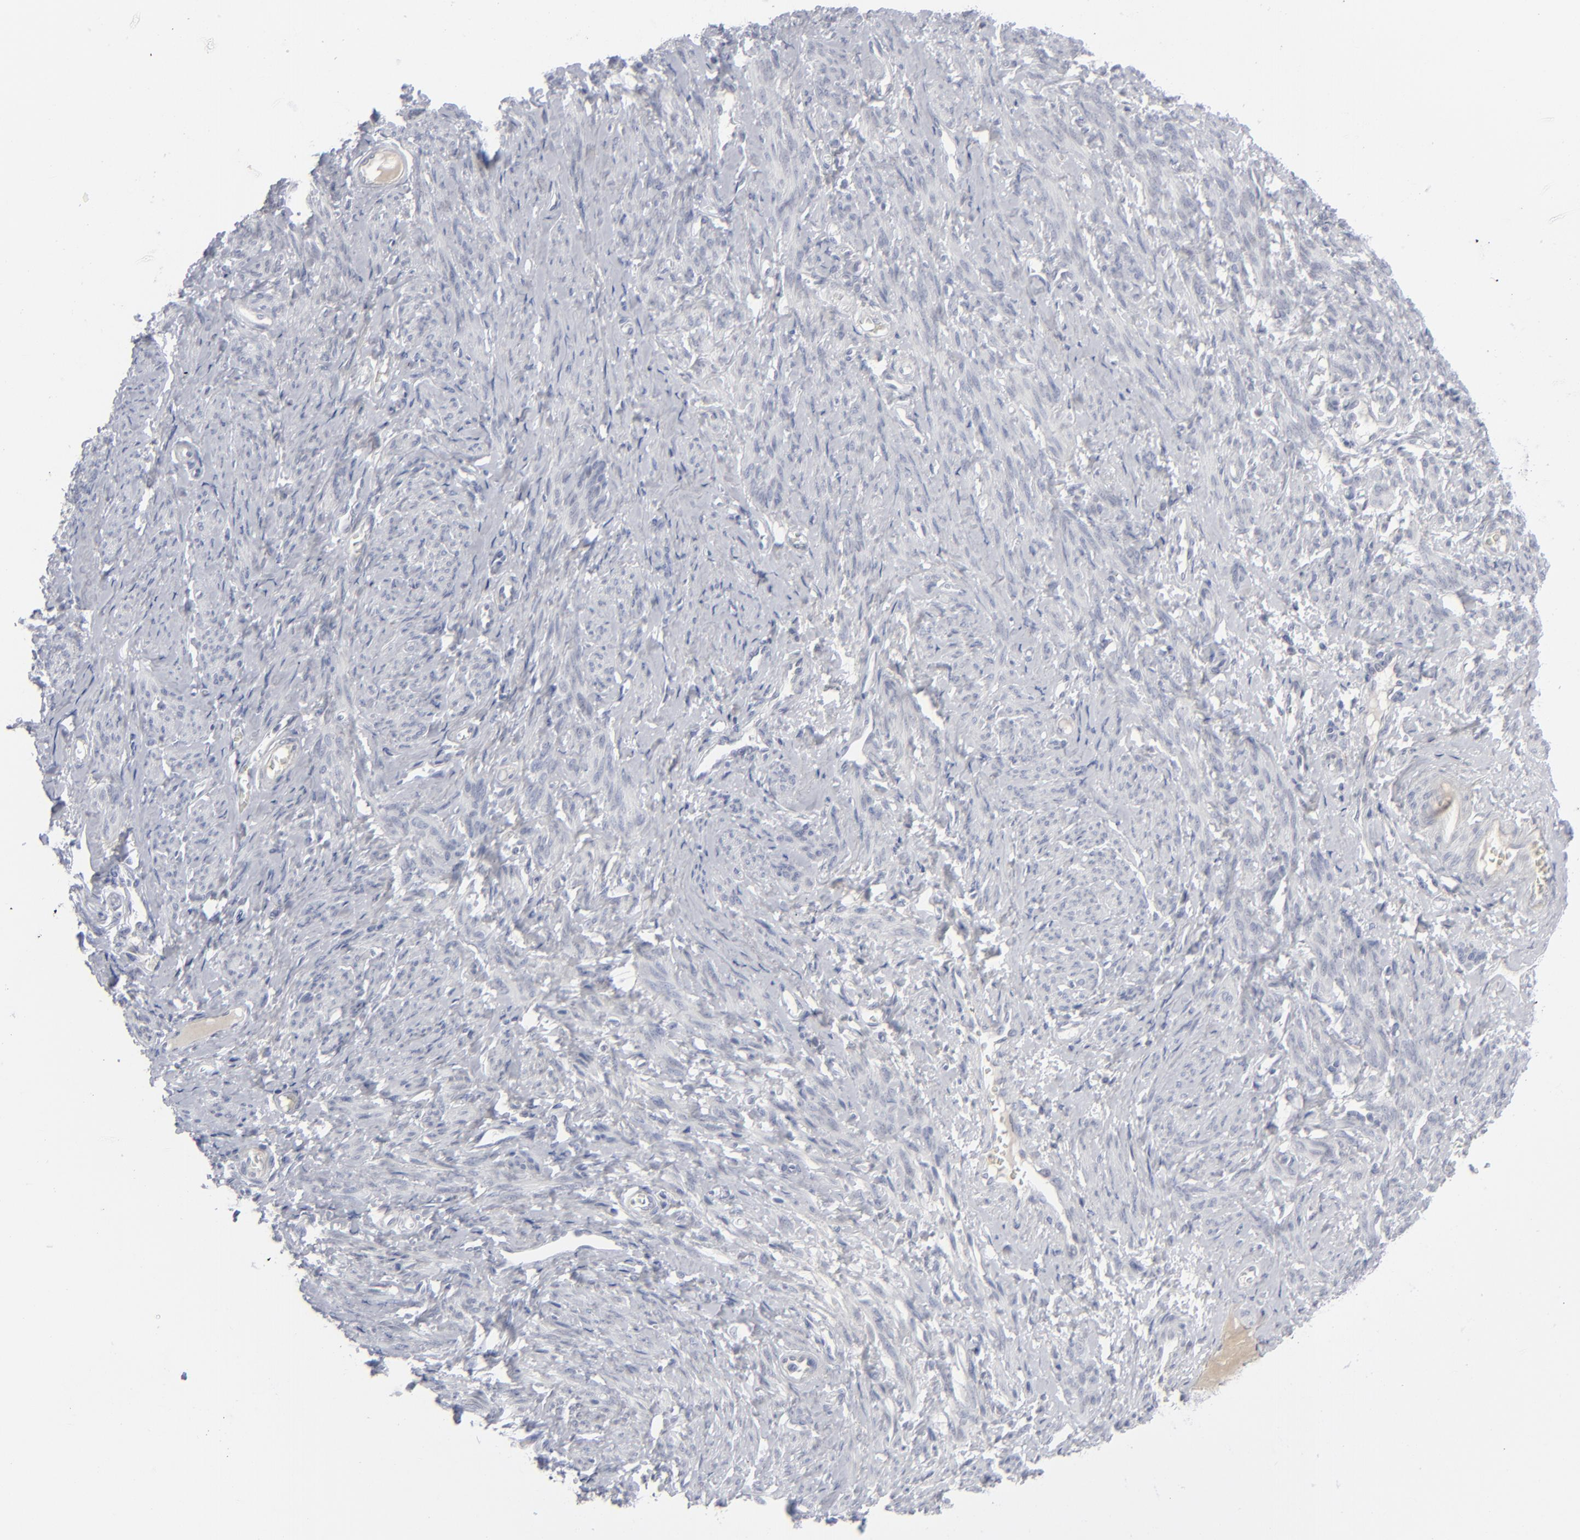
{"staining": {"intensity": "negative", "quantity": "none", "location": "none"}, "tissue": "smooth muscle", "cell_type": "Smooth muscle cells", "image_type": "normal", "snomed": [{"axis": "morphology", "description": "Normal tissue, NOS"}, {"axis": "topography", "description": "Cervix"}, {"axis": "topography", "description": "Endometrium"}], "caption": "This histopathology image is of unremarkable smooth muscle stained with immunohistochemistry to label a protein in brown with the nuclei are counter-stained blue. There is no staining in smooth muscle cells.", "gene": "NUP88", "patient": {"sex": "female", "age": 65}}